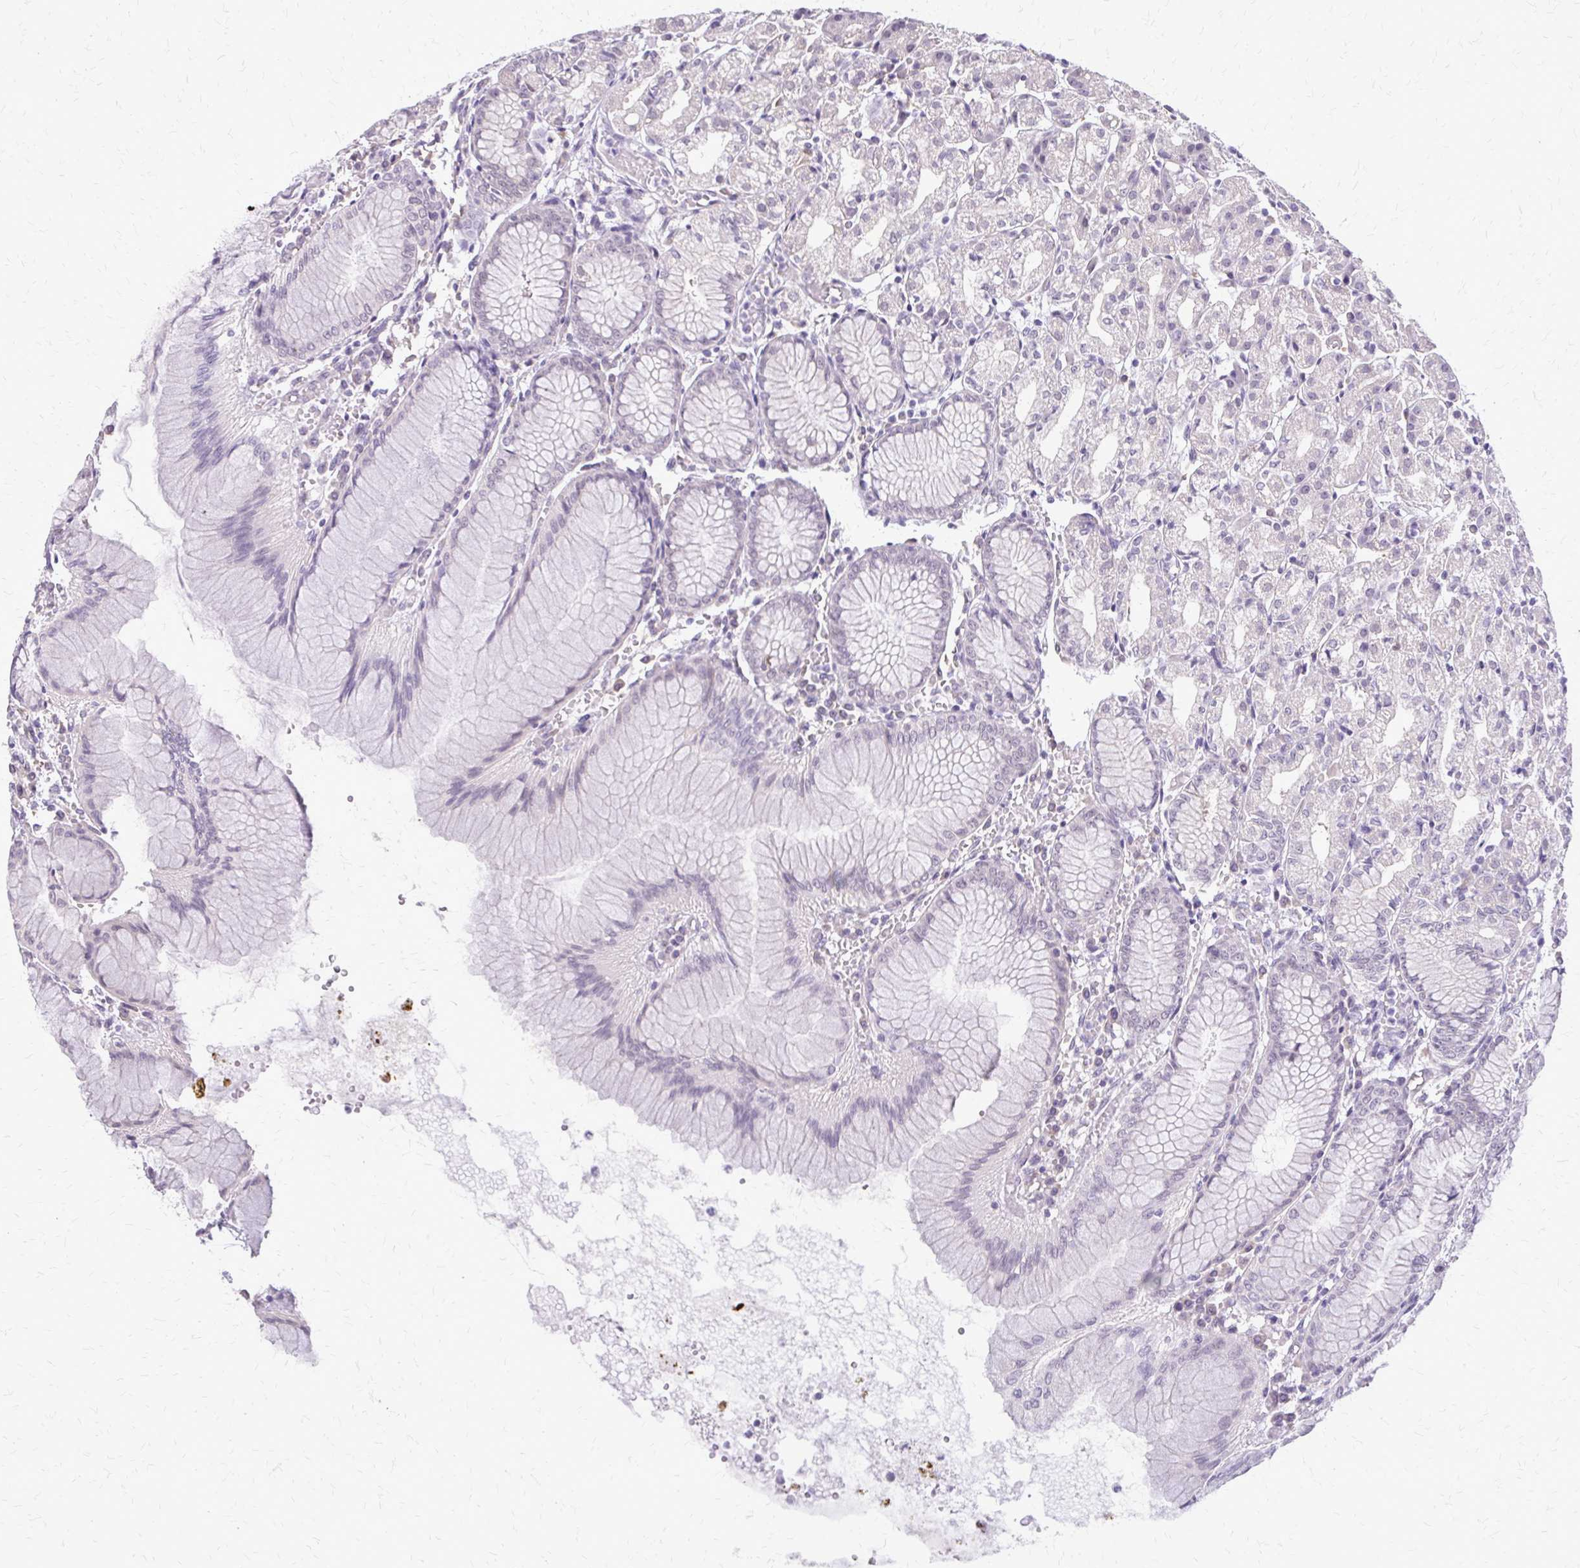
{"staining": {"intensity": "negative", "quantity": "none", "location": "none"}, "tissue": "stomach", "cell_type": "Glandular cells", "image_type": "normal", "snomed": [{"axis": "morphology", "description": "Normal tissue, NOS"}, {"axis": "topography", "description": "Stomach"}], "caption": "Histopathology image shows no significant protein staining in glandular cells of benign stomach. (DAB (3,3'-diaminobenzidine) immunohistochemistry with hematoxylin counter stain).", "gene": "PLCB1", "patient": {"sex": "female", "age": 57}}